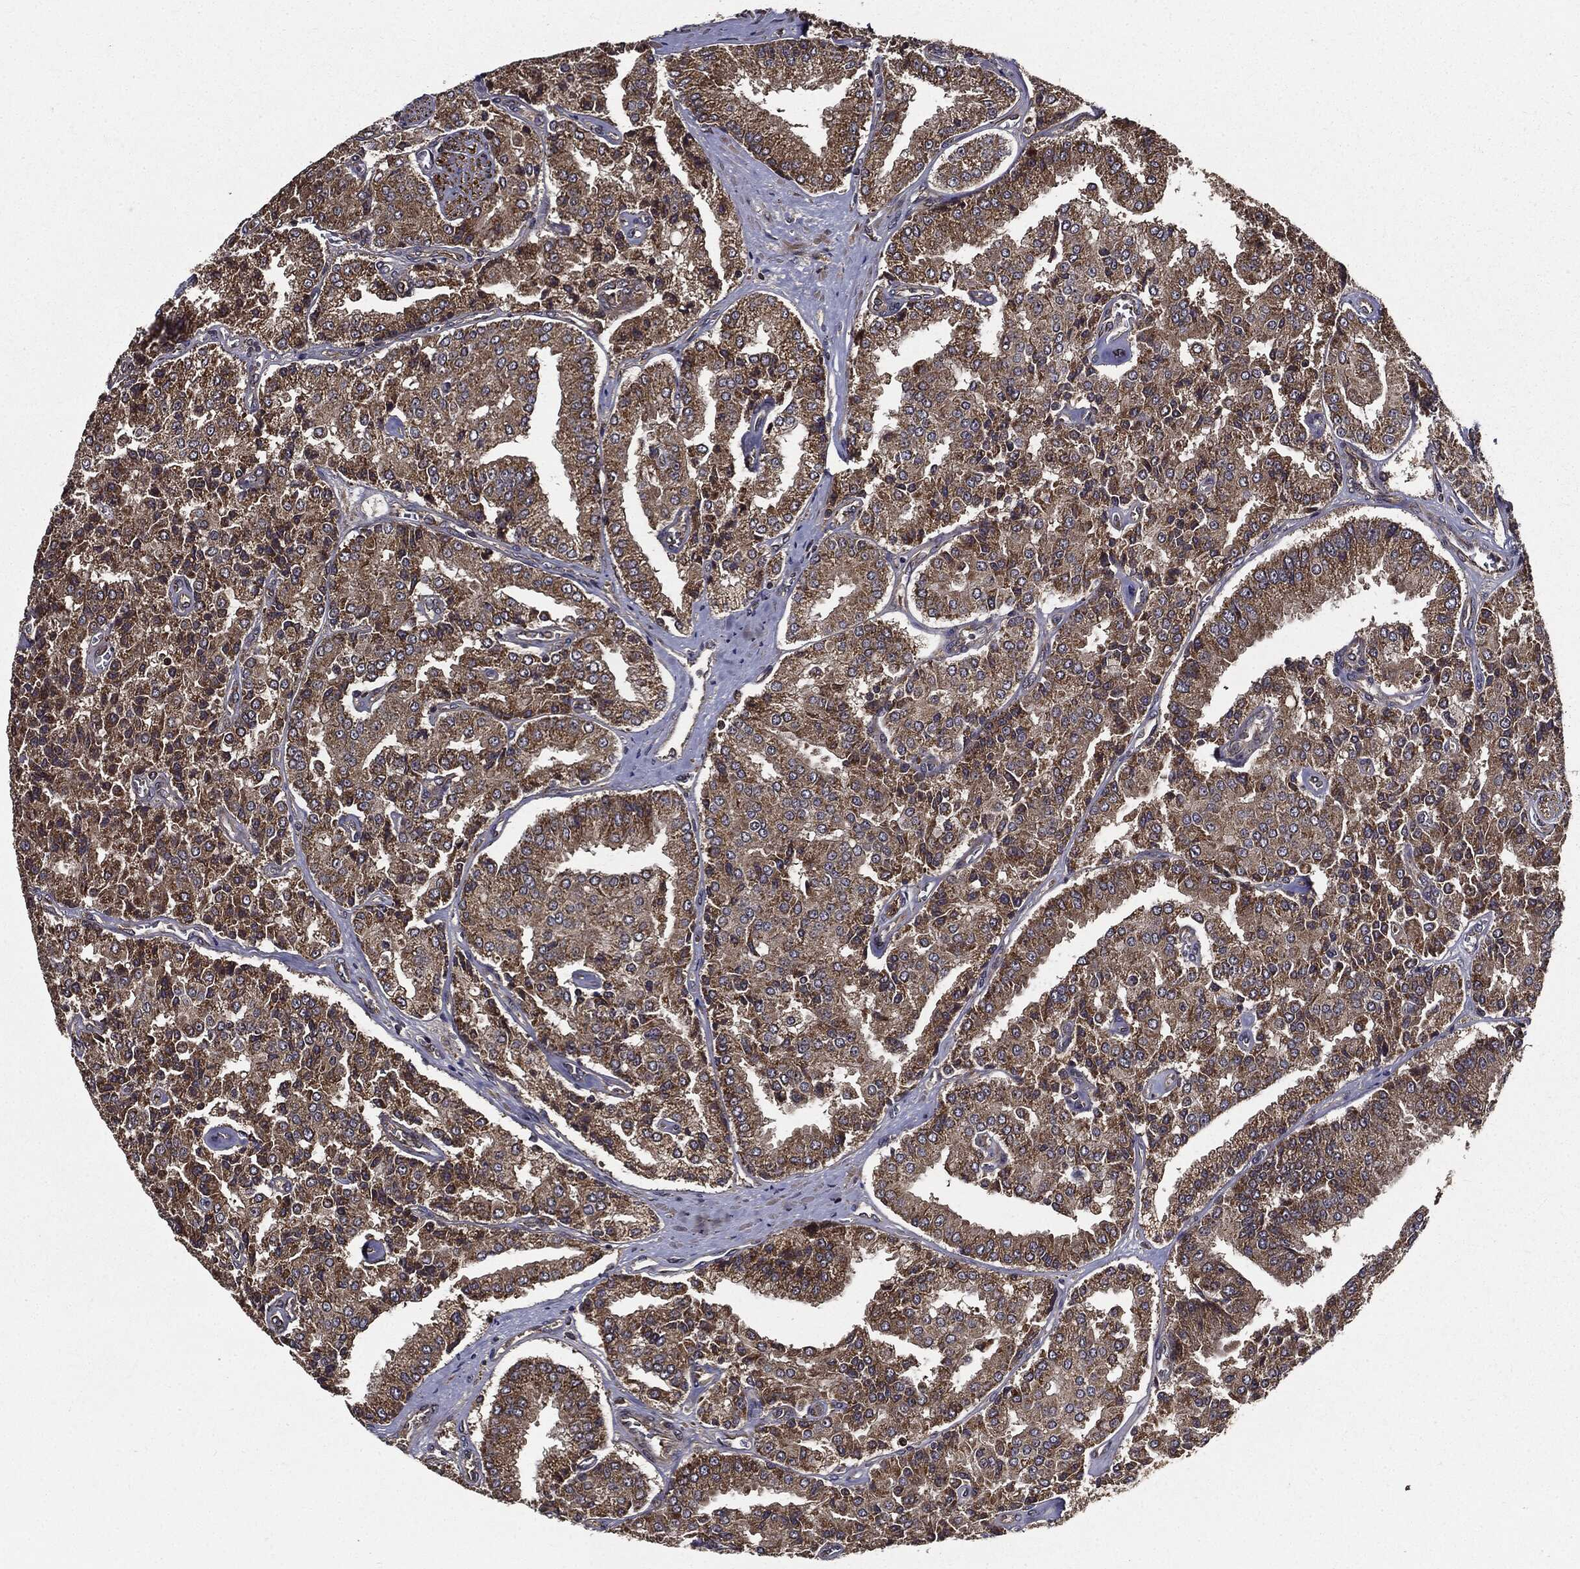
{"staining": {"intensity": "moderate", "quantity": ">75%", "location": "cytoplasmic/membranous"}, "tissue": "prostate cancer", "cell_type": "Tumor cells", "image_type": "cancer", "snomed": [{"axis": "morphology", "description": "Adenocarcinoma, NOS"}, {"axis": "topography", "description": "Prostate and seminal vesicle, NOS"}, {"axis": "topography", "description": "Prostate"}], "caption": "Prostate cancer stained for a protein demonstrates moderate cytoplasmic/membranous positivity in tumor cells. Nuclei are stained in blue.", "gene": "HTT", "patient": {"sex": "male", "age": 67}}